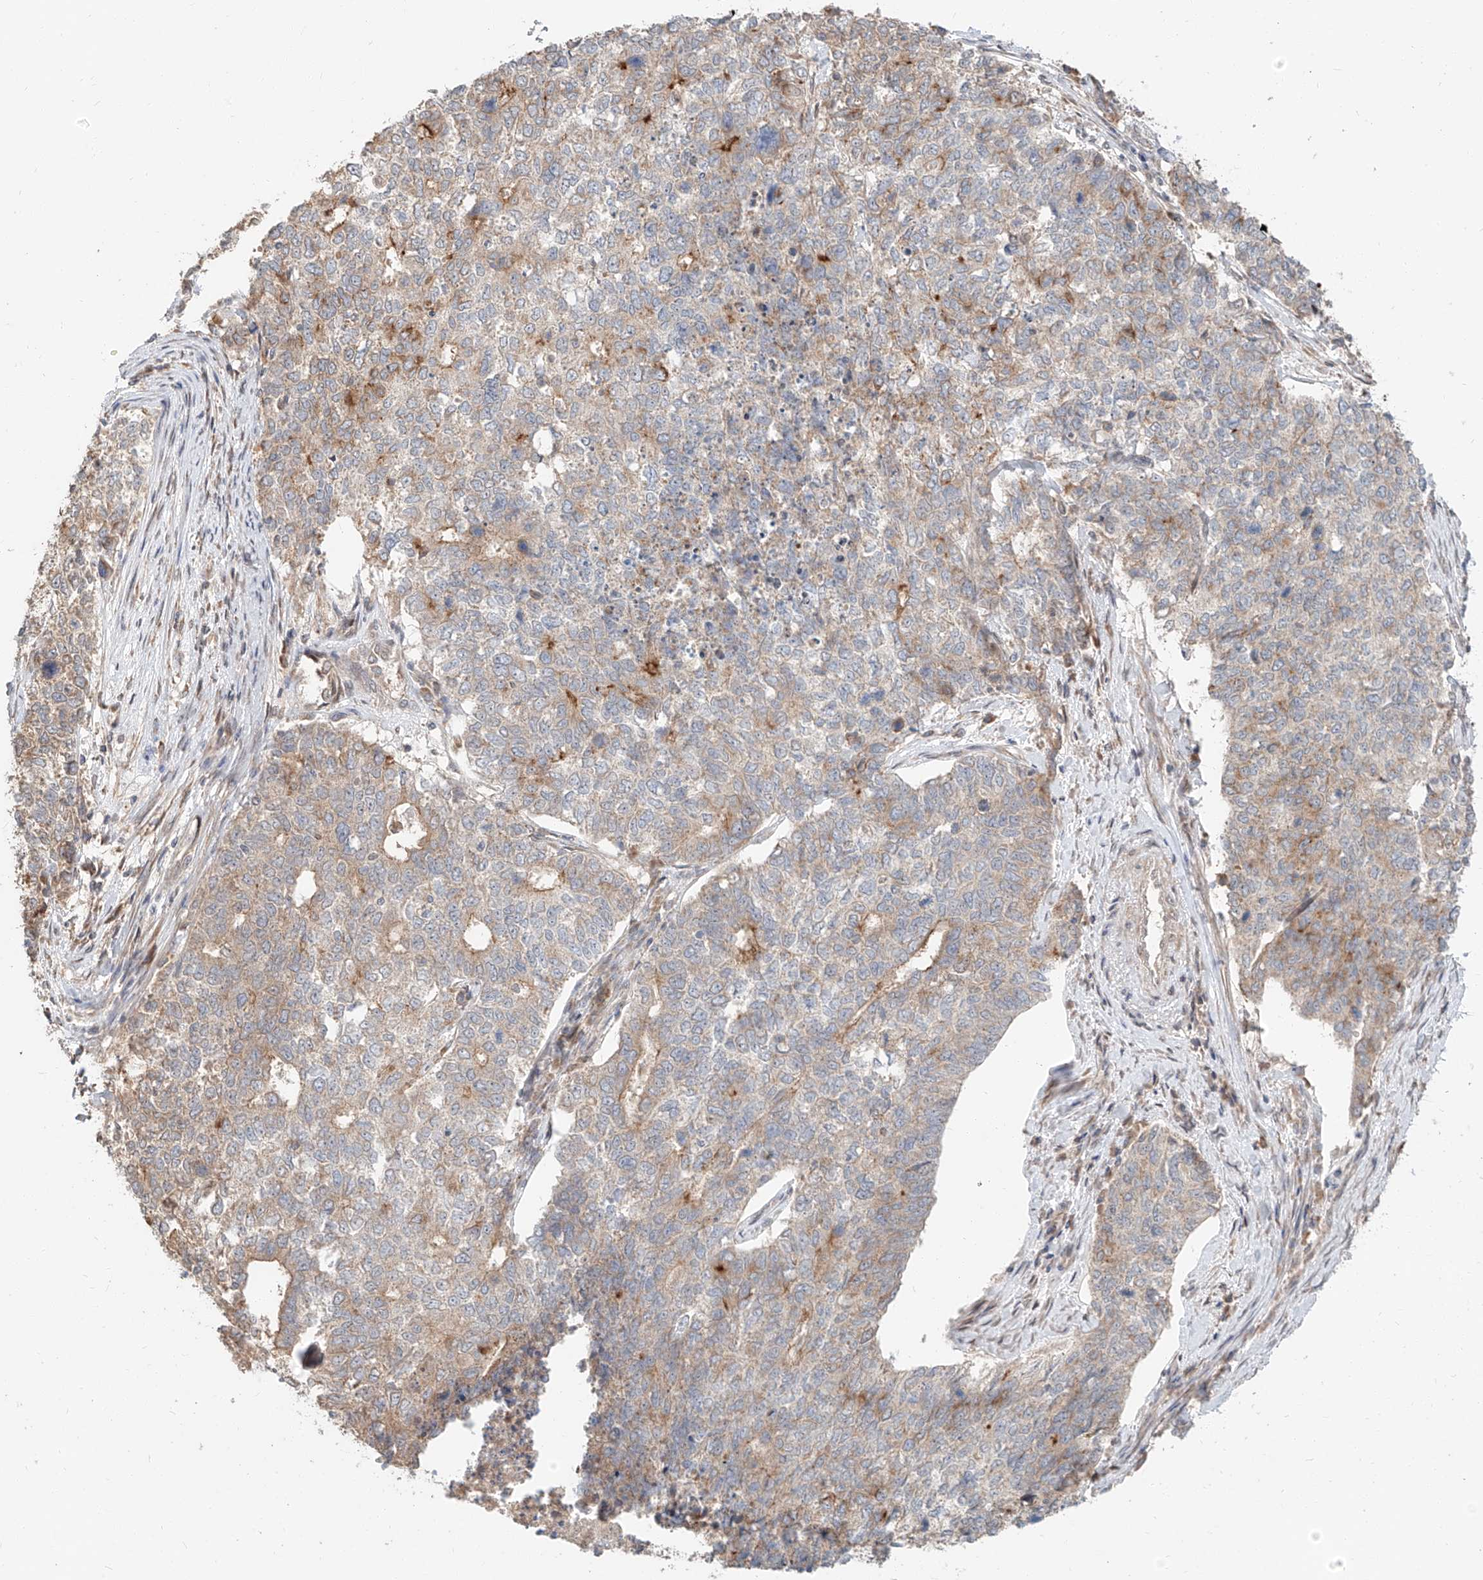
{"staining": {"intensity": "weak", "quantity": "25%-75%", "location": "cytoplasmic/membranous"}, "tissue": "cervical cancer", "cell_type": "Tumor cells", "image_type": "cancer", "snomed": [{"axis": "morphology", "description": "Squamous cell carcinoma, NOS"}, {"axis": "topography", "description": "Cervix"}], "caption": "Weak cytoplasmic/membranous expression for a protein is seen in approximately 25%-75% of tumor cells of squamous cell carcinoma (cervical) using immunohistochemistry.", "gene": "STX19", "patient": {"sex": "female", "age": 63}}